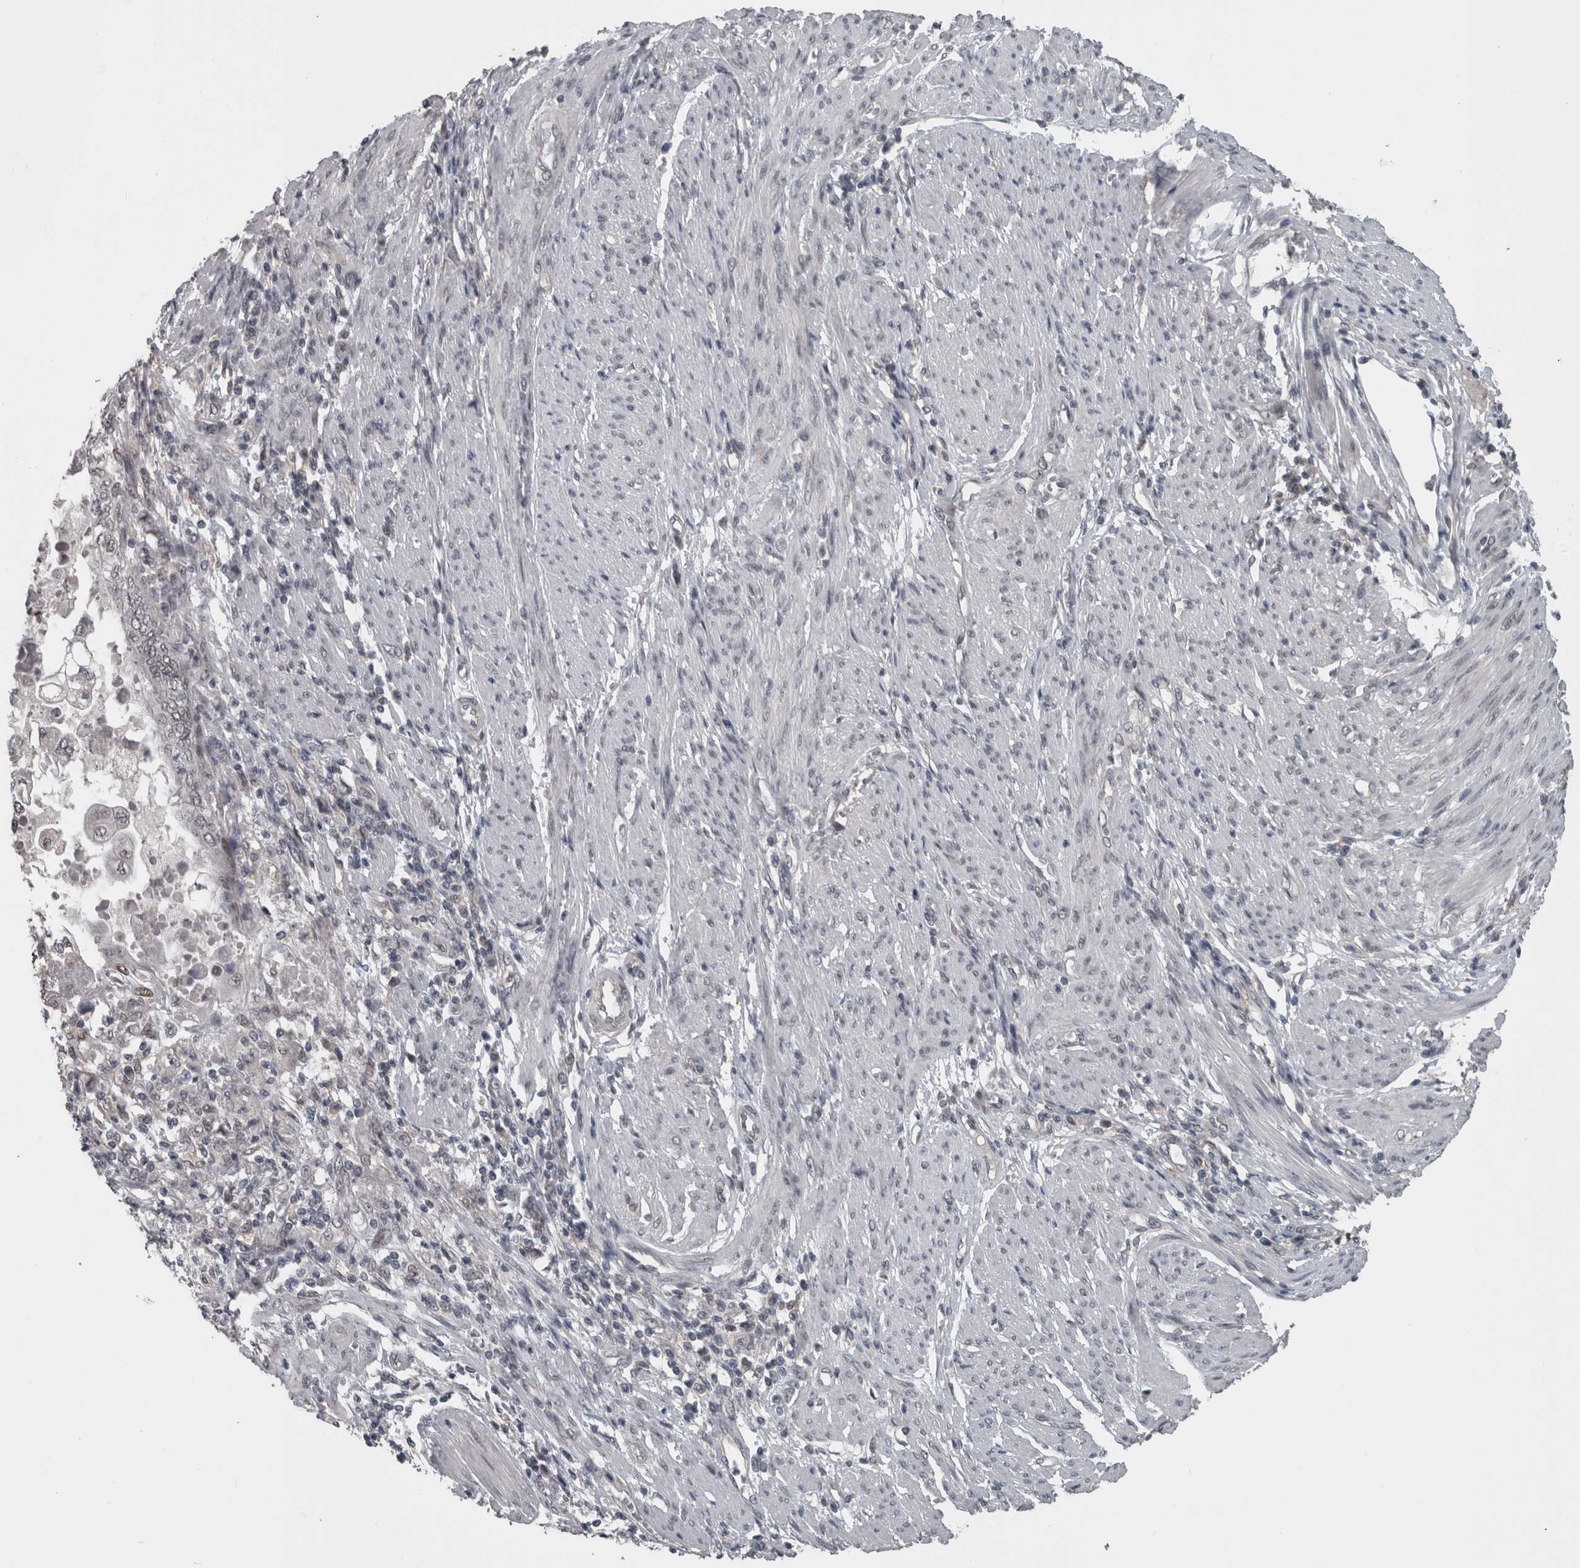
{"staining": {"intensity": "negative", "quantity": "none", "location": "none"}, "tissue": "endometrial cancer", "cell_type": "Tumor cells", "image_type": "cancer", "snomed": [{"axis": "morphology", "description": "Adenocarcinoma, NOS"}, {"axis": "topography", "description": "Uterus"}, {"axis": "topography", "description": "Endometrium"}], "caption": "Protein analysis of endometrial cancer demonstrates no significant expression in tumor cells. (DAB (3,3'-diaminobenzidine) IHC, high magnification).", "gene": "ZBTB21", "patient": {"sex": "female", "age": 70}}